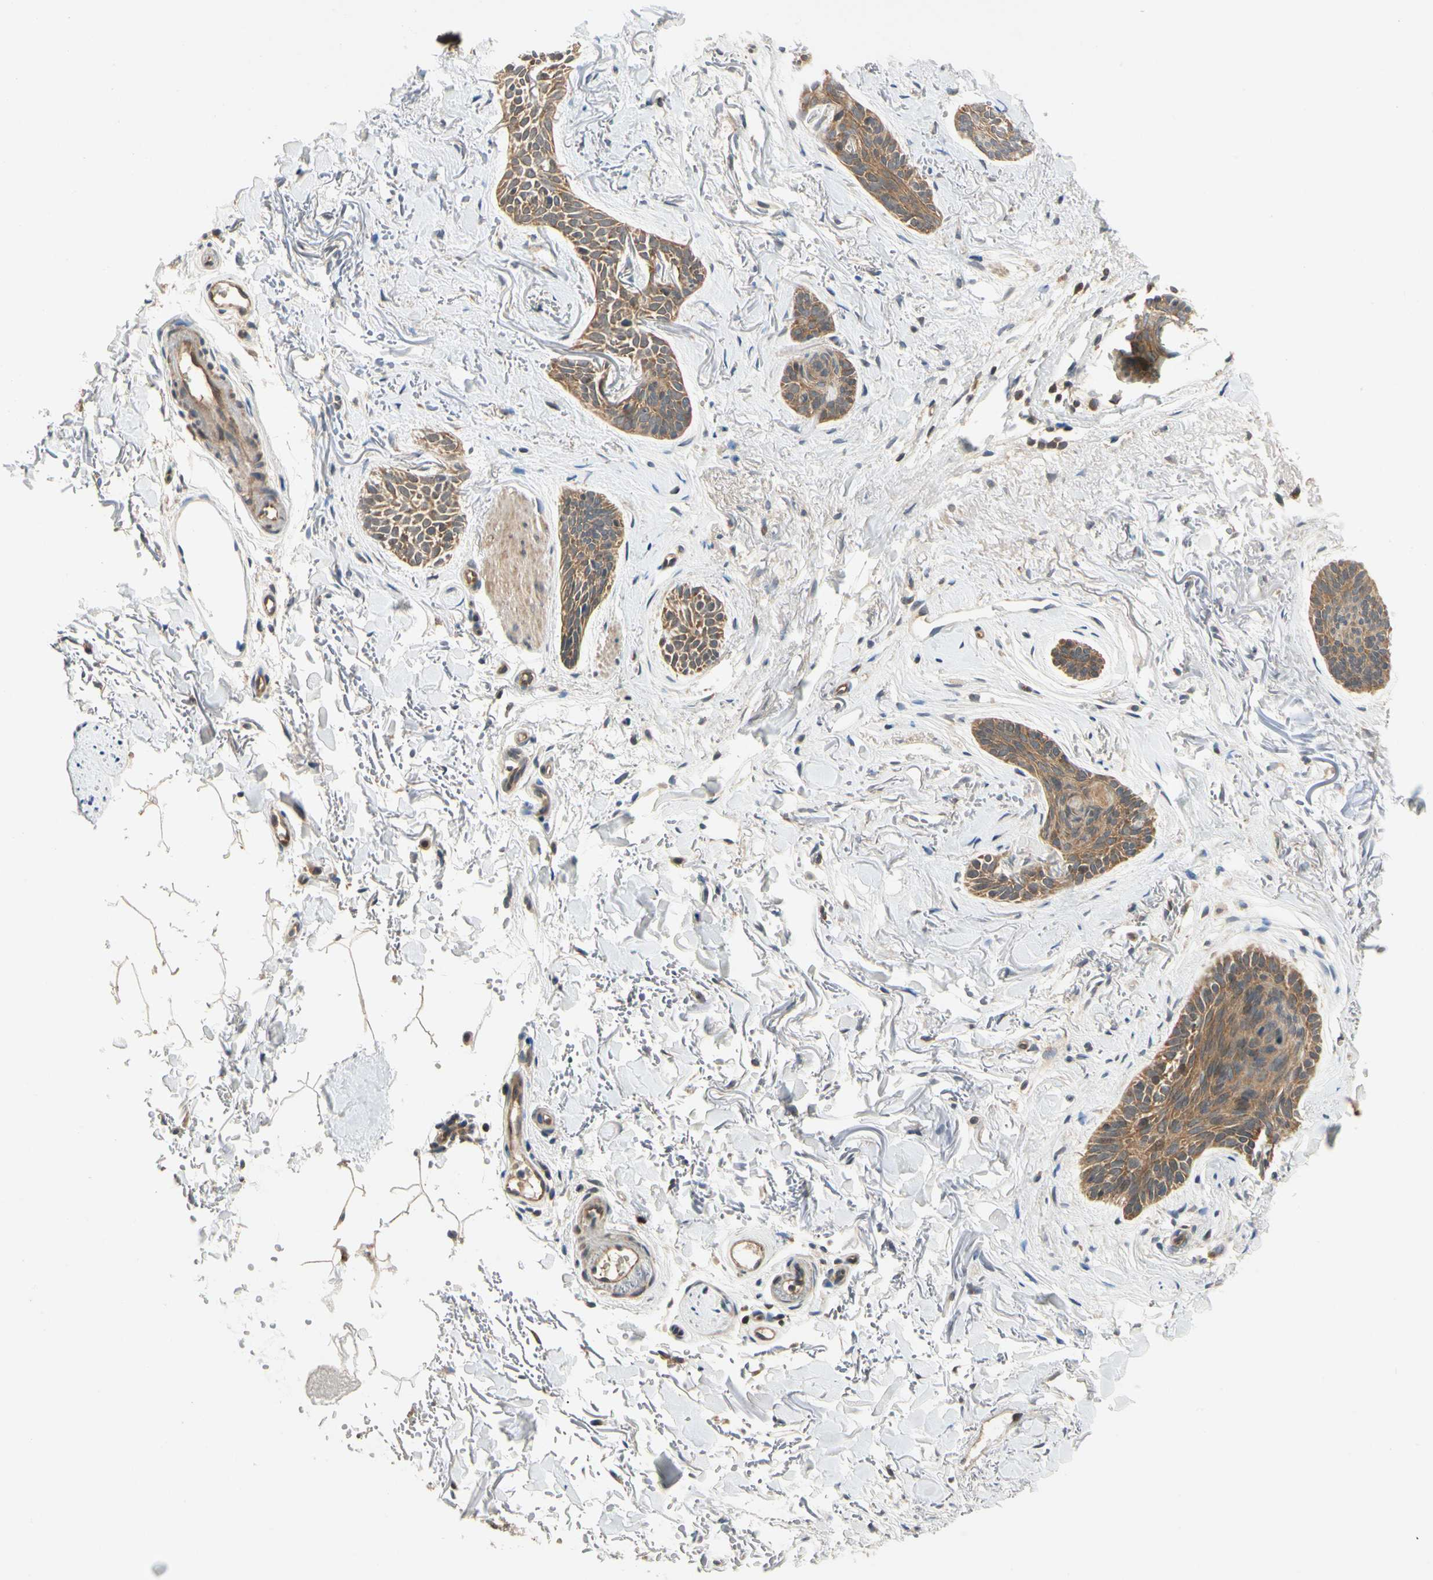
{"staining": {"intensity": "moderate", "quantity": ">75%", "location": "cytoplasmic/membranous"}, "tissue": "skin cancer", "cell_type": "Tumor cells", "image_type": "cancer", "snomed": [{"axis": "morphology", "description": "Basal cell carcinoma"}, {"axis": "topography", "description": "Skin"}], "caption": "Skin cancer stained with immunohistochemistry (IHC) shows moderate cytoplasmic/membranous expression in approximately >75% of tumor cells. (DAB IHC with brightfield microscopy, high magnification).", "gene": "TDRP", "patient": {"sex": "female", "age": 84}}